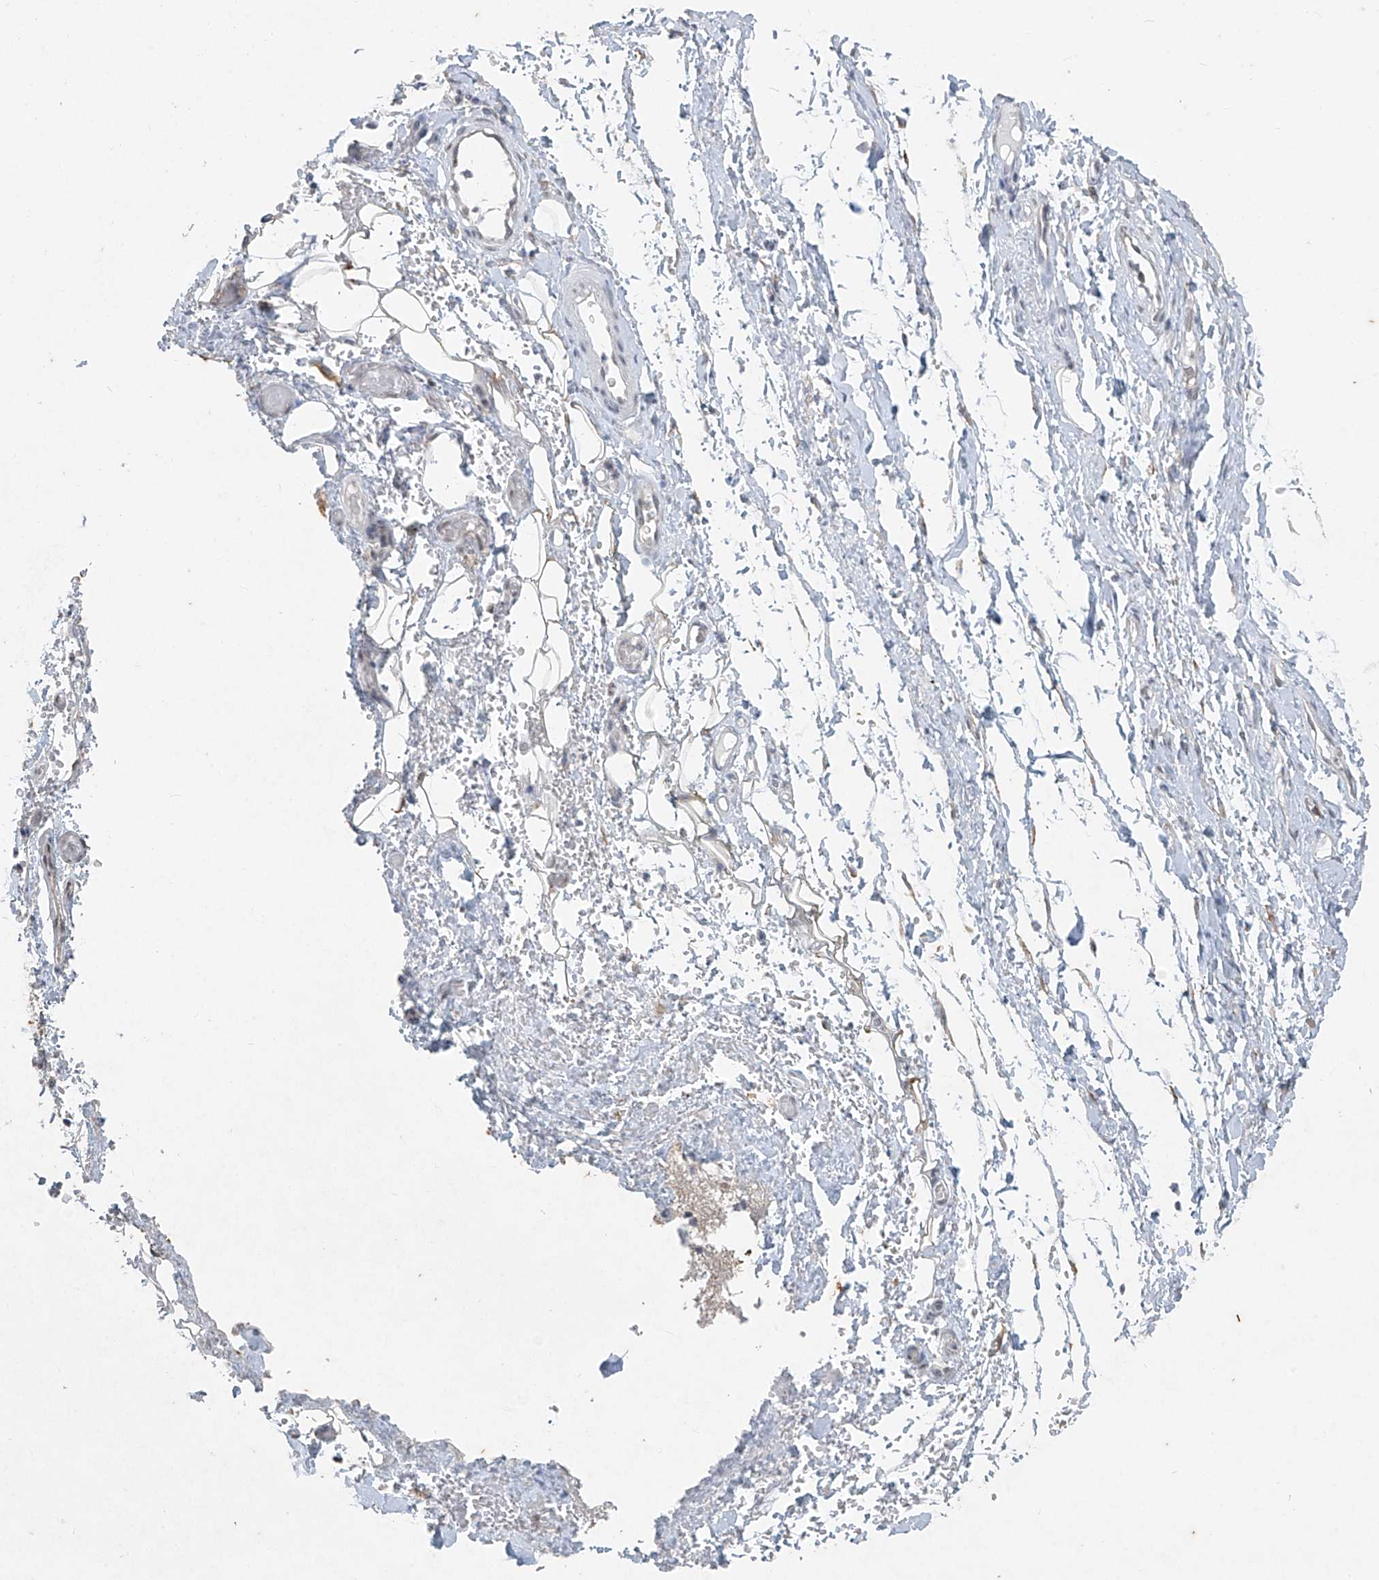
{"staining": {"intensity": "weak", "quantity": "25%-75%", "location": "nuclear"}, "tissue": "adipose tissue", "cell_type": "Adipocytes", "image_type": "normal", "snomed": [{"axis": "morphology", "description": "Normal tissue, NOS"}, {"axis": "morphology", "description": "Adenocarcinoma, NOS"}, {"axis": "topography", "description": "Stomach, upper"}, {"axis": "topography", "description": "Peripheral nerve tissue"}], "caption": "Brown immunohistochemical staining in unremarkable adipose tissue exhibits weak nuclear positivity in approximately 25%-75% of adipocytes. (brown staining indicates protein expression, while blue staining denotes nuclei).", "gene": "TFEC", "patient": {"sex": "male", "age": 62}}